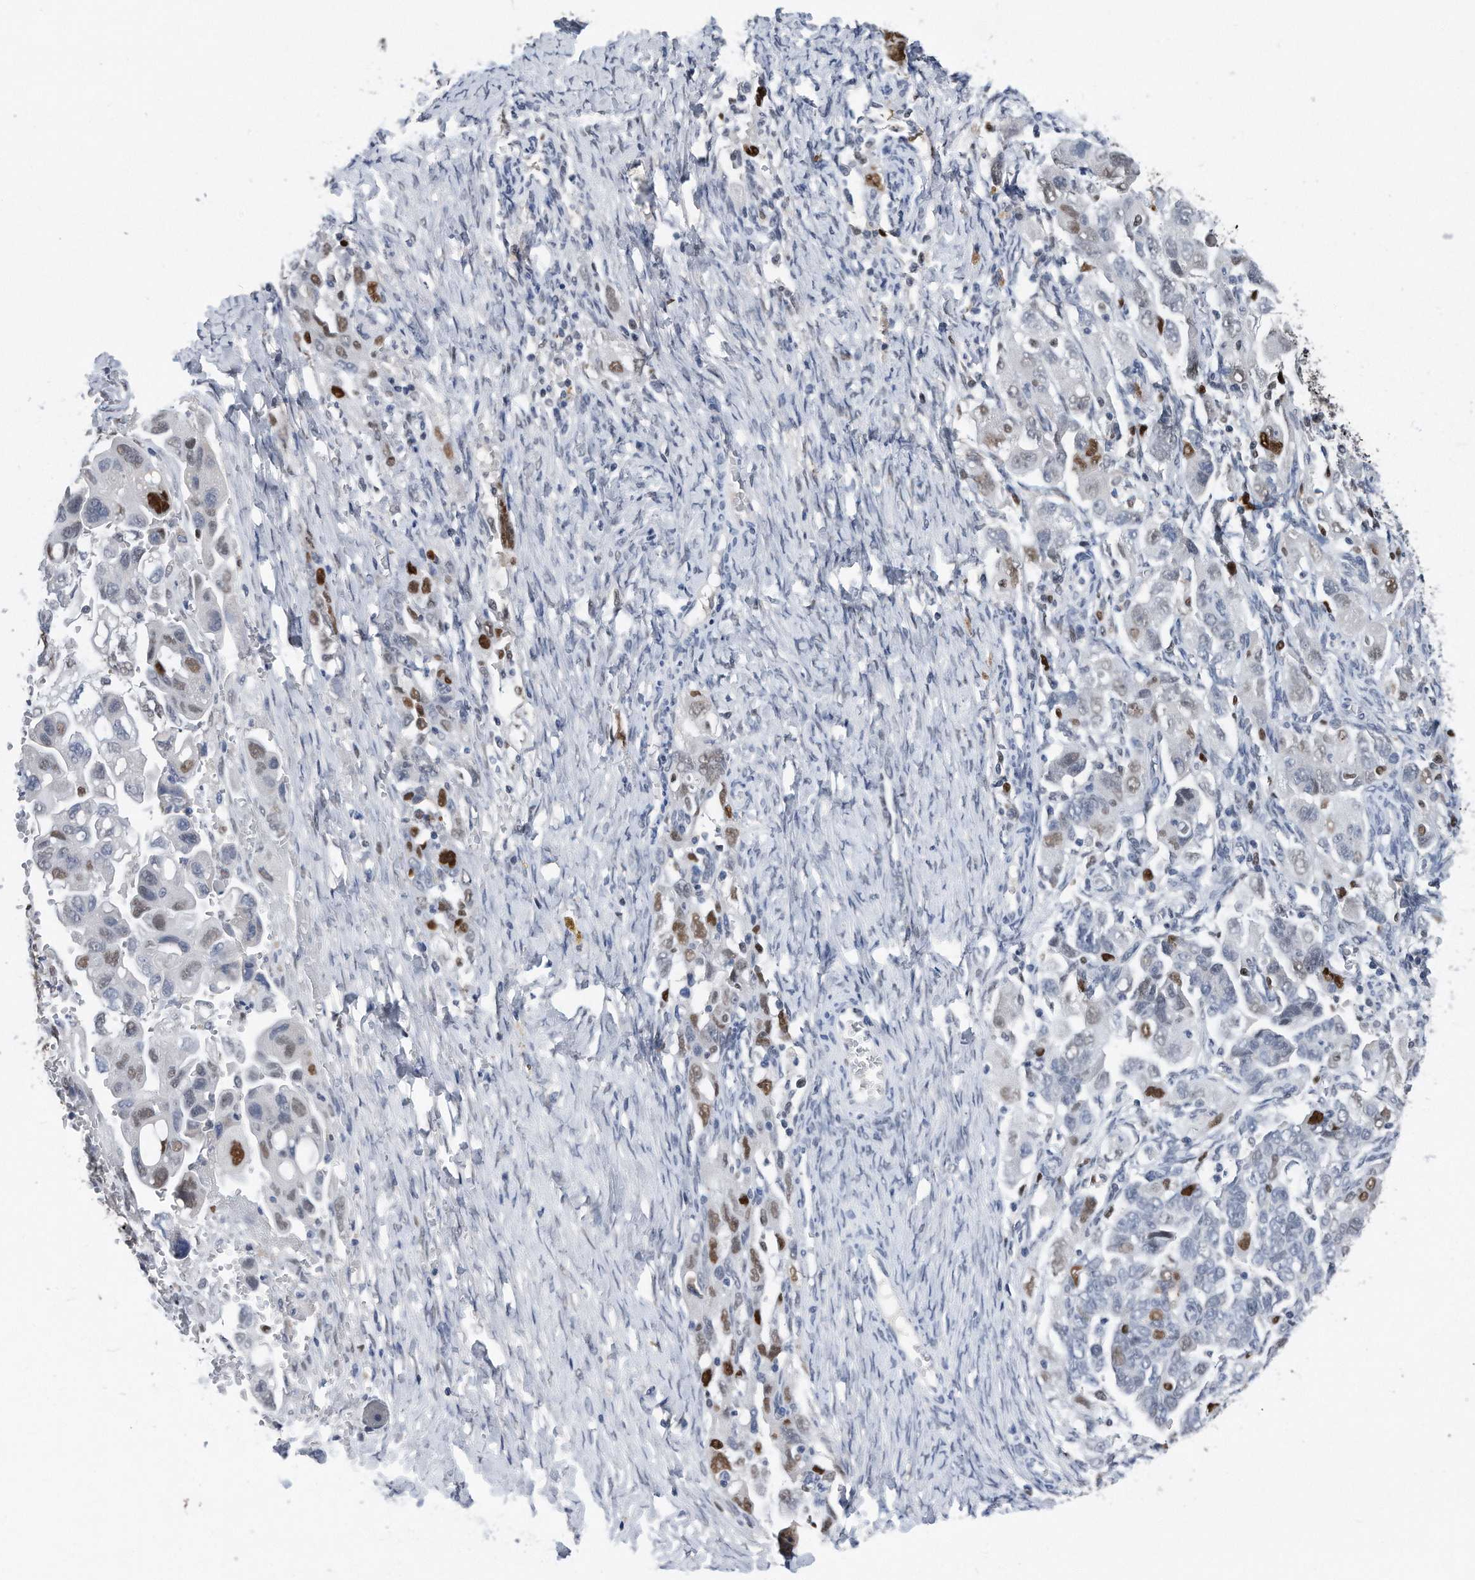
{"staining": {"intensity": "strong", "quantity": "<25%", "location": "nuclear"}, "tissue": "ovarian cancer", "cell_type": "Tumor cells", "image_type": "cancer", "snomed": [{"axis": "morphology", "description": "Carcinoma, NOS"}, {"axis": "morphology", "description": "Cystadenocarcinoma, serous, NOS"}, {"axis": "topography", "description": "Ovary"}], "caption": "Immunohistochemical staining of carcinoma (ovarian) exhibits strong nuclear protein staining in approximately <25% of tumor cells. Using DAB (3,3'-diaminobenzidine) (brown) and hematoxylin (blue) stains, captured at high magnification using brightfield microscopy.", "gene": "PCNA", "patient": {"sex": "female", "age": 69}}